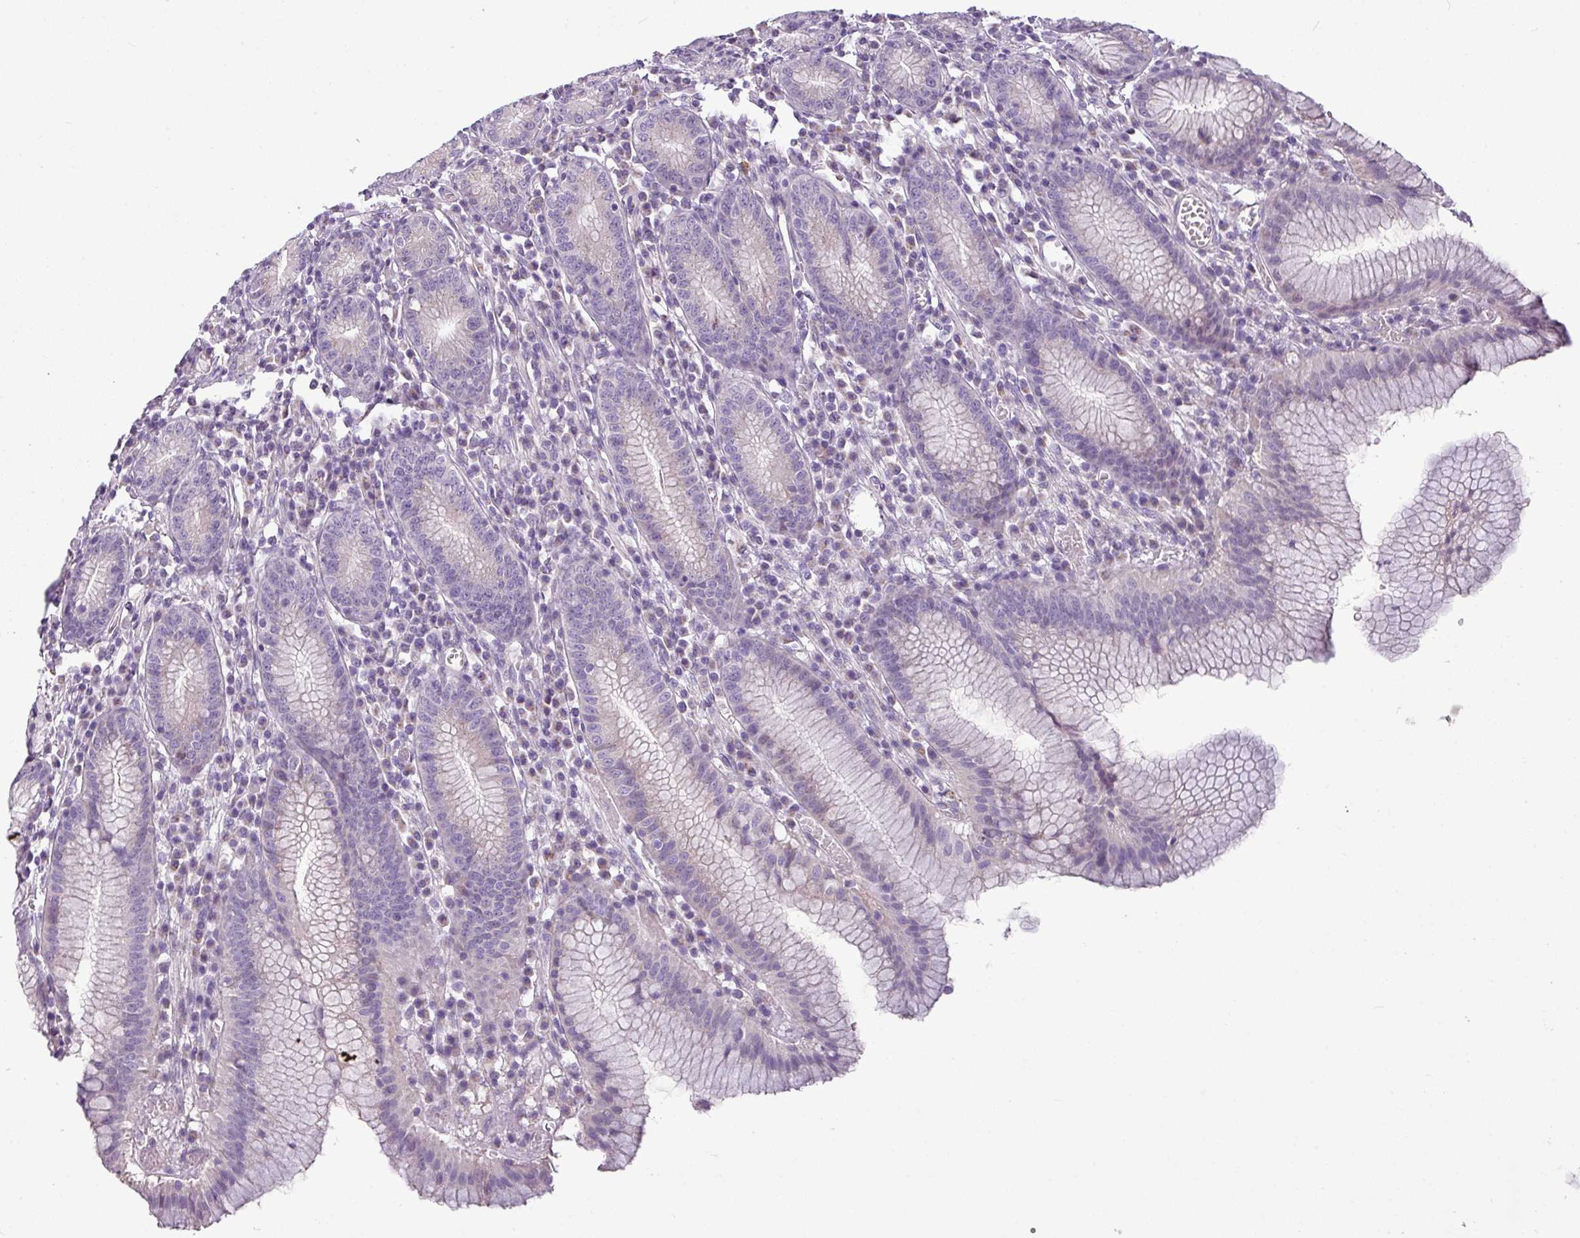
{"staining": {"intensity": "negative", "quantity": "none", "location": "none"}, "tissue": "stomach", "cell_type": "Glandular cells", "image_type": "normal", "snomed": [{"axis": "morphology", "description": "Normal tissue, NOS"}, {"axis": "topography", "description": "Stomach"}], "caption": "DAB (3,3'-diaminobenzidine) immunohistochemical staining of benign stomach reveals no significant expression in glandular cells. (DAB (3,3'-diaminobenzidine) immunohistochemistry visualized using brightfield microscopy, high magnification).", "gene": "TMEM178B", "patient": {"sex": "male", "age": 55}}